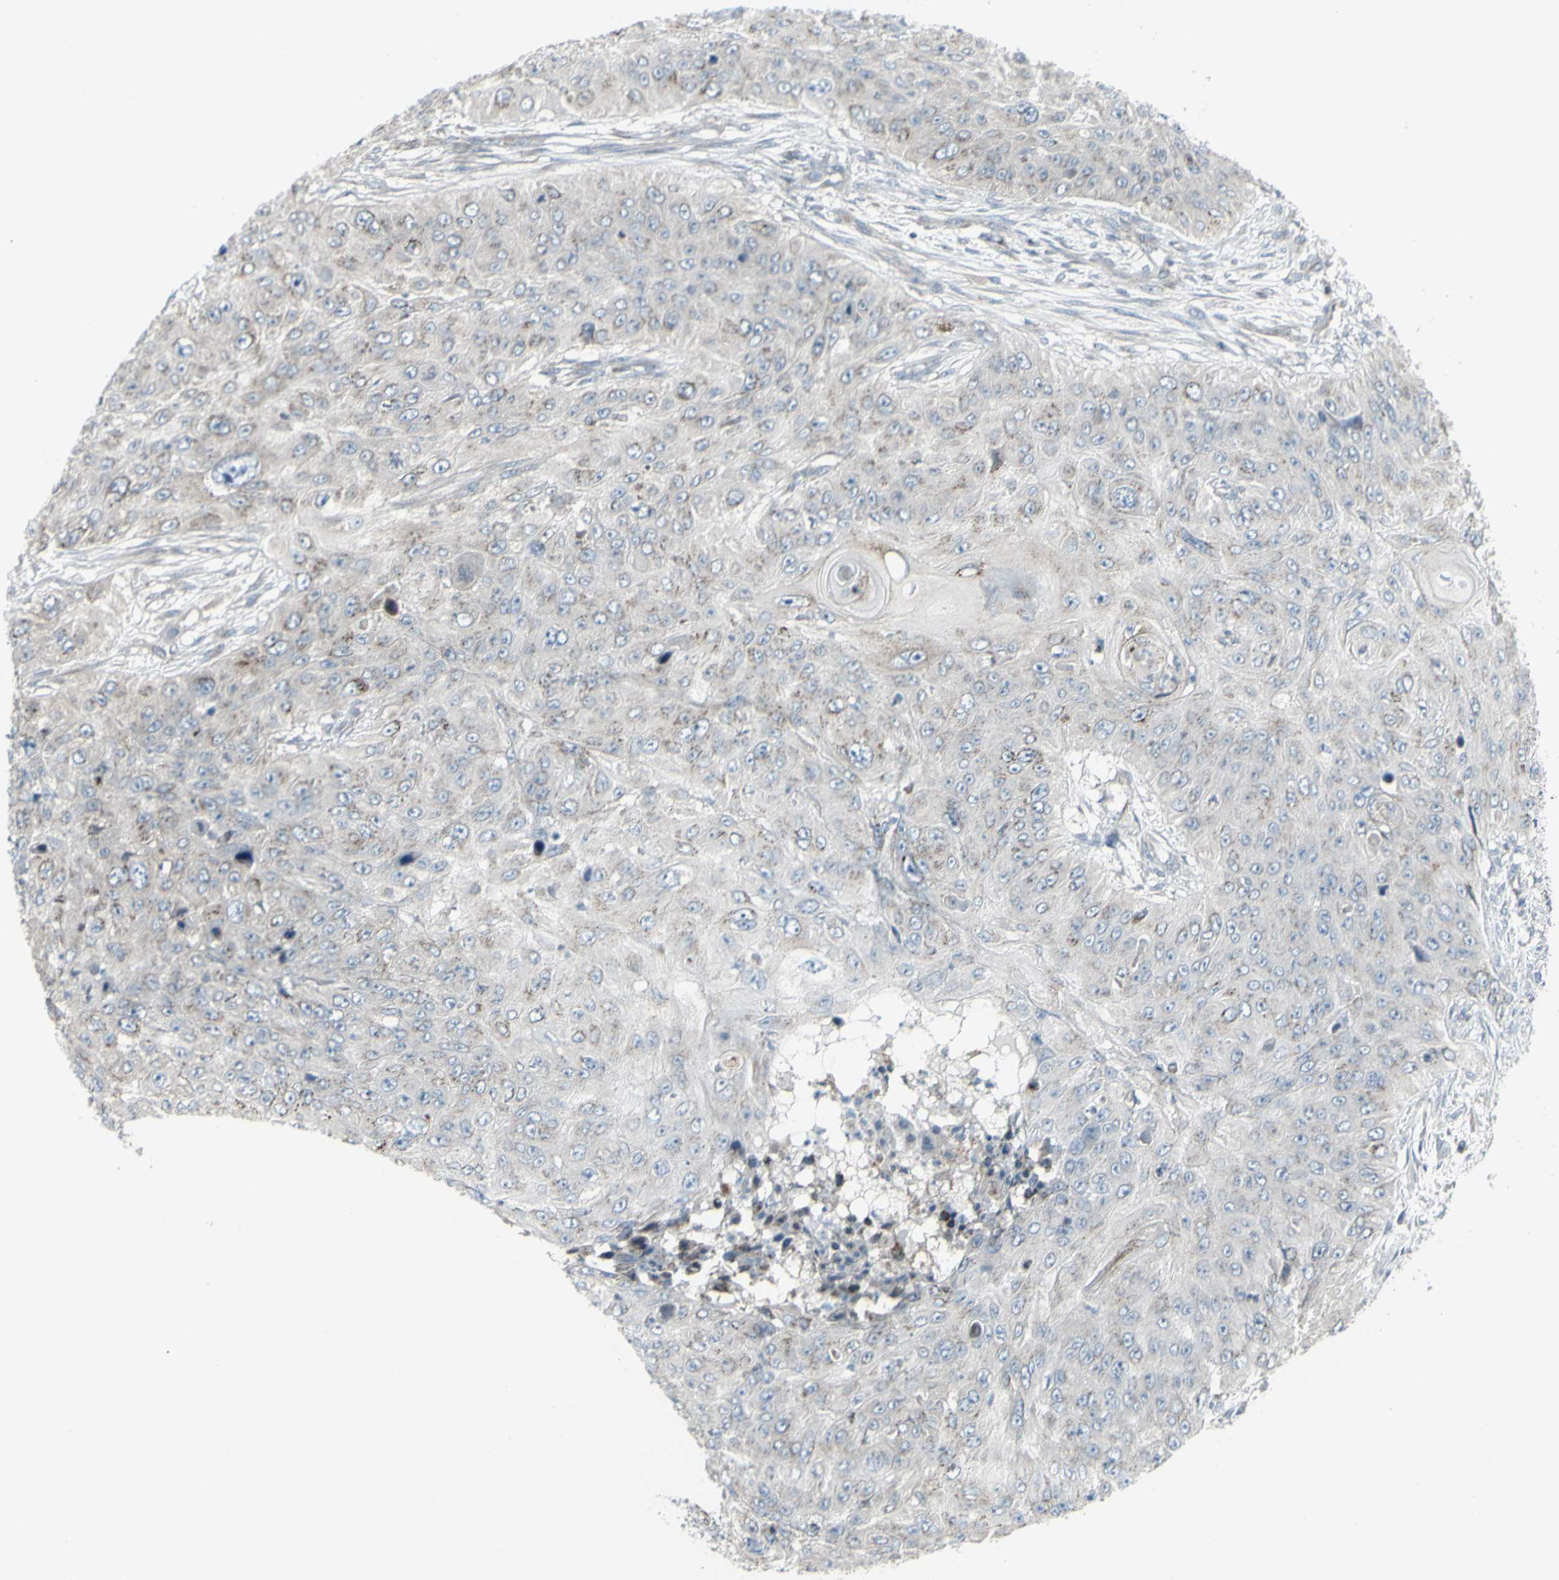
{"staining": {"intensity": "moderate", "quantity": "<25%", "location": "cytoplasmic/membranous"}, "tissue": "skin cancer", "cell_type": "Tumor cells", "image_type": "cancer", "snomed": [{"axis": "morphology", "description": "Squamous cell carcinoma, NOS"}, {"axis": "topography", "description": "Skin"}], "caption": "DAB immunohistochemical staining of skin cancer reveals moderate cytoplasmic/membranous protein positivity in approximately <25% of tumor cells. Immunohistochemistry (ihc) stains the protein in brown and the nuclei are stained blue.", "gene": "GALNT6", "patient": {"sex": "female", "age": 80}}